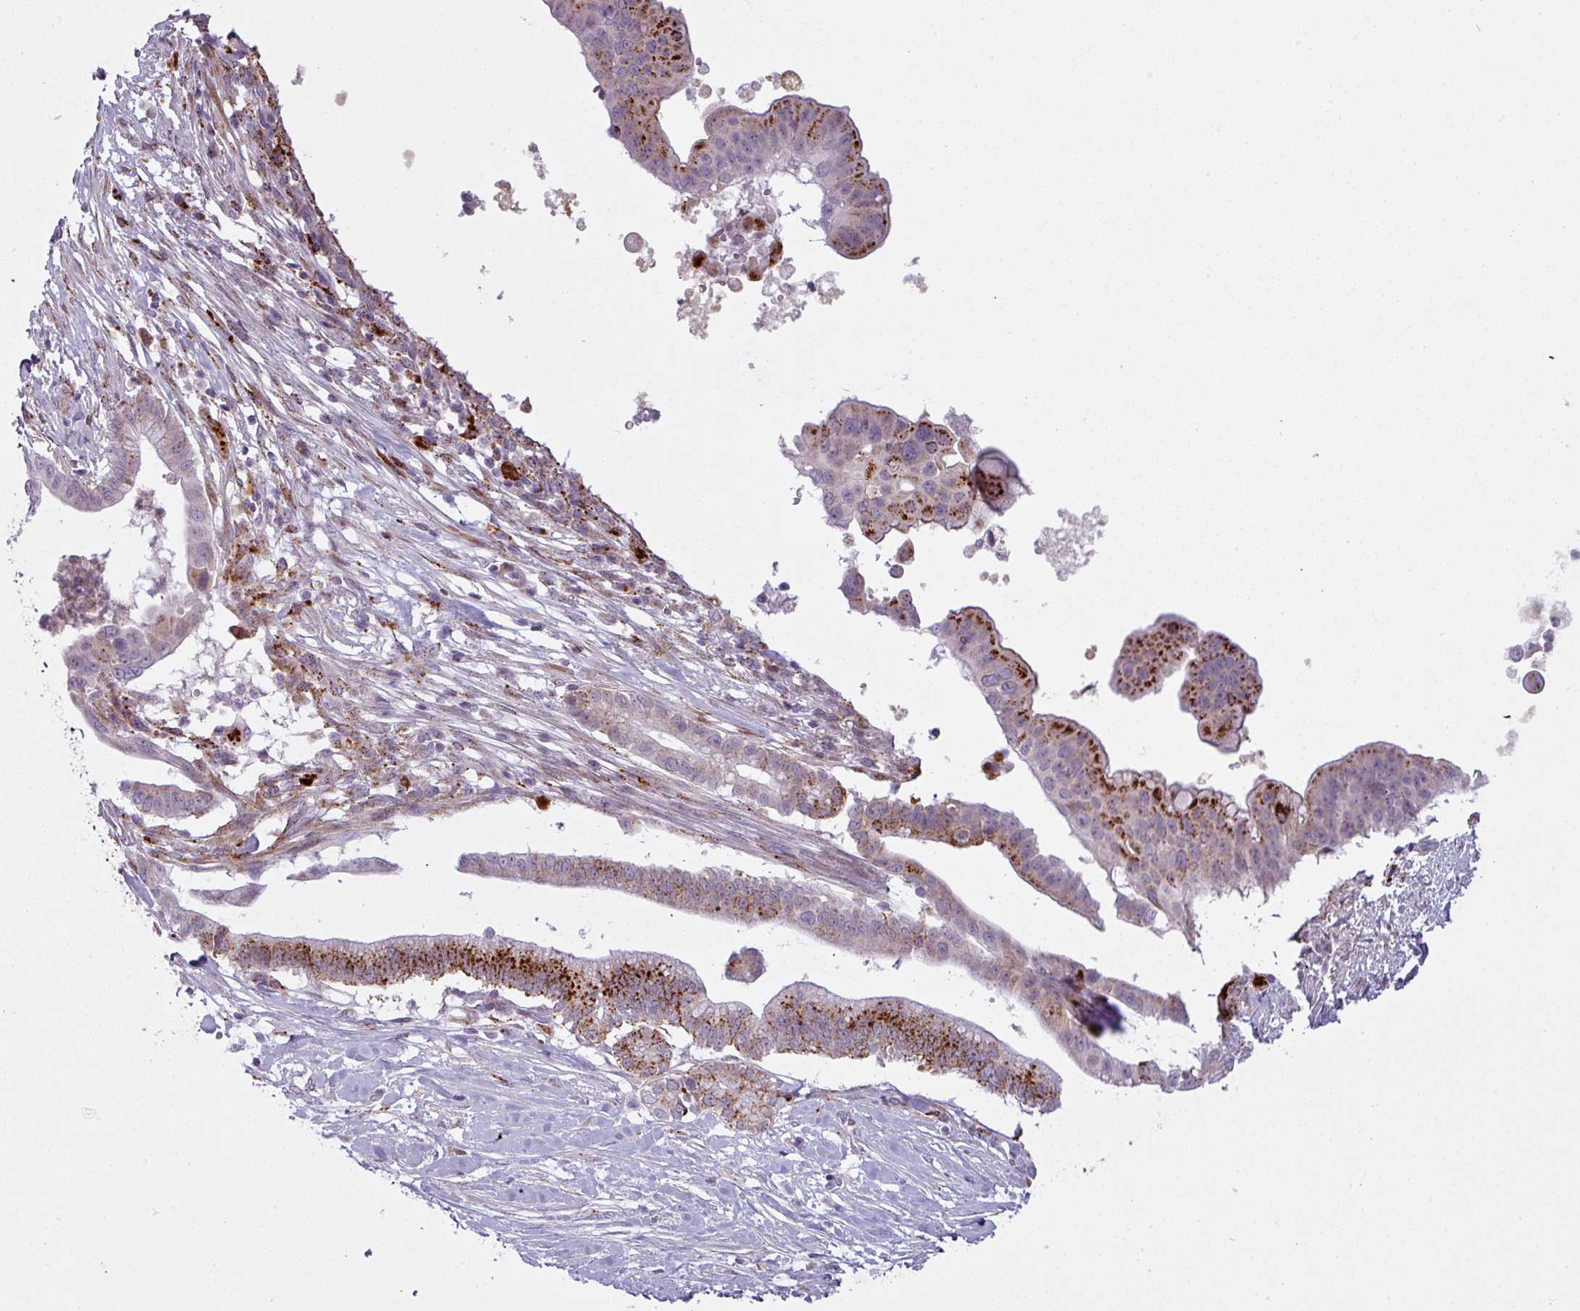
{"staining": {"intensity": "strong", "quantity": "<25%", "location": "cytoplasmic/membranous"}, "tissue": "pancreatic cancer", "cell_type": "Tumor cells", "image_type": "cancer", "snomed": [{"axis": "morphology", "description": "Adenocarcinoma, NOS"}, {"axis": "topography", "description": "Pancreas"}], "caption": "Pancreatic adenocarcinoma tissue exhibits strong cytoplasmic/membranous staining in about <25% of tumor cells", "gene": "MAP7D2", "patient": {"sex": "male", "age": 68}}